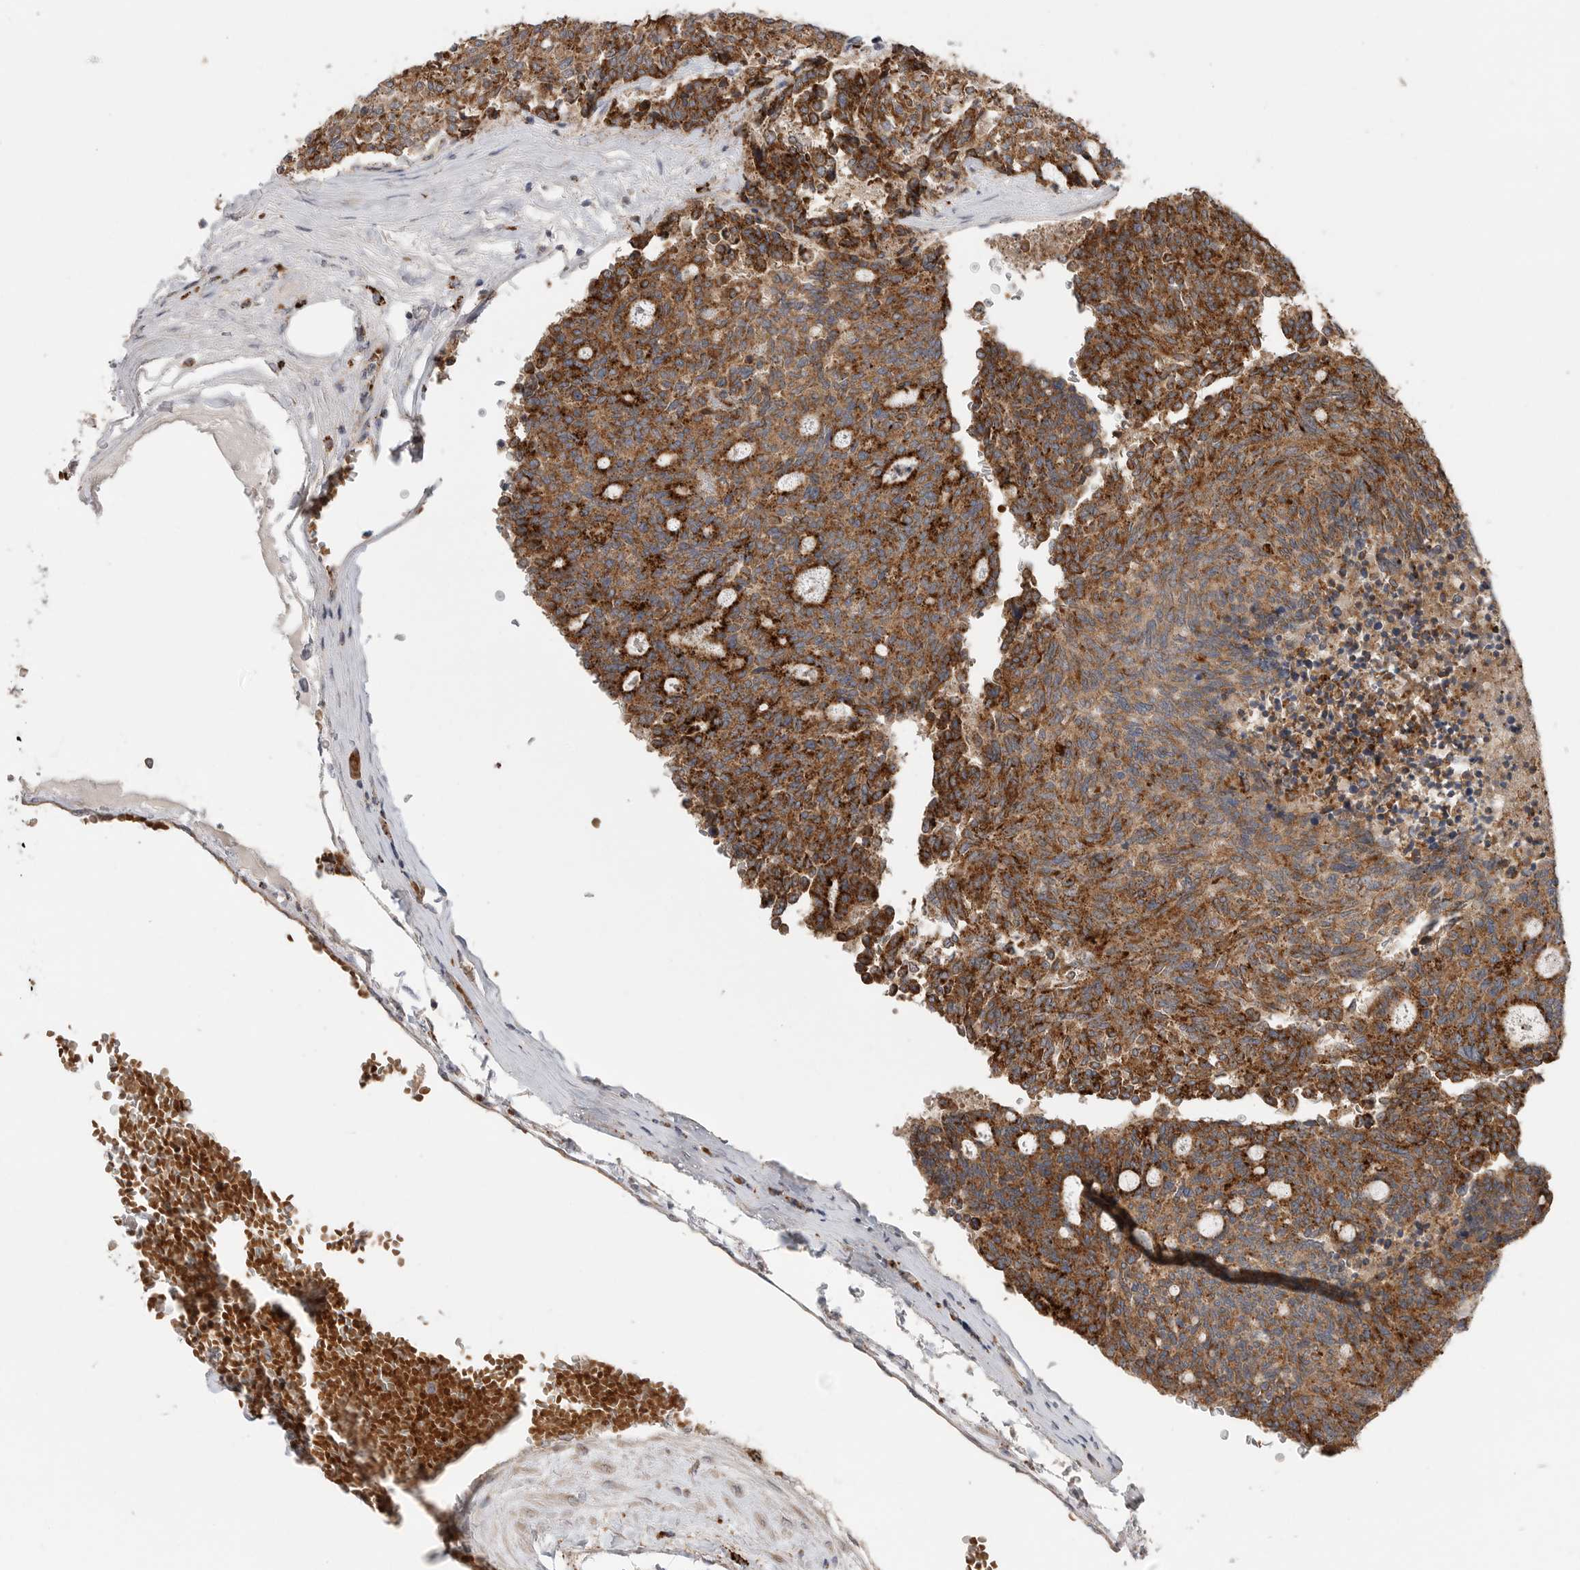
{"staining": {"intensity": "strong", "quantity": ">75%", "location": "cytoplasmic/membranous"}, "tissue": "carcinoid", "cell_type": "Tumor cells", "image_type": "cancer", "snomed": [{"axis": "morphology", "description": "Carcinoid, malignant, NOS"}, {"axis": "topography", "description": "Pancreas"}], "caption": "Human malignant carcinoid stained with a brown dye shows strong cytoplasmic/membranous positive positivity in about >75% of tumor cells.", "gene": "GALNS", "patient": {"sex": "female", "age": 54}}